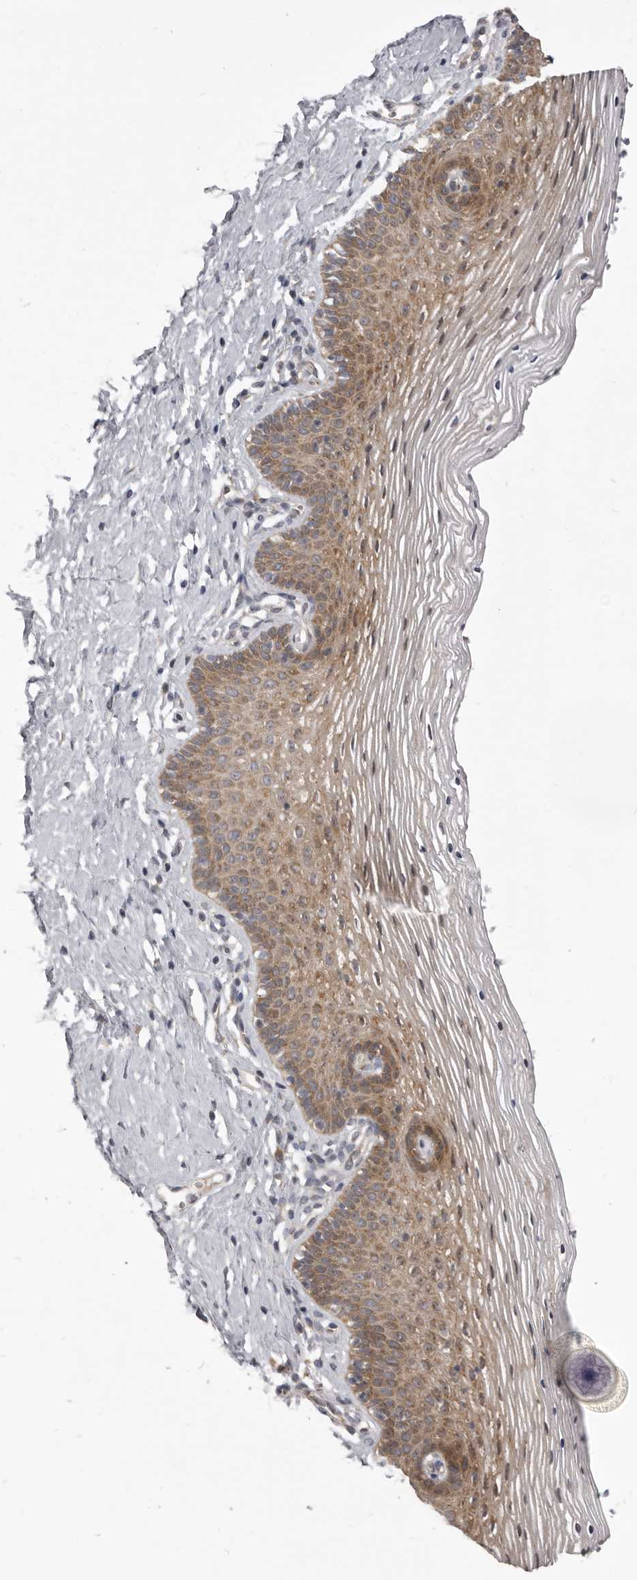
{"staining": {"intensity": "moderate", "quantity": "25%-75%", "location": "cytoplasmic/membranous"}, "tissue": "vagina", "cell_type": "Squamous epithelial cells", "image_type": "normal", "snomed": [{"axis": "morphology", "description": "Normal tissue, NOS"}, {"axis": "topography", "description": "Vagina"}], "caption": "Immunohistochemistry histopathology image of unremarkable vagina stained for a protein (brown), which exhibits medium levels of moderate cytoplasmic/membranous staining in about 25%-75% of squamous epithelial cells.", "gene": "TBC1D8B", "patient": {"sex": "female", "age": 32}}